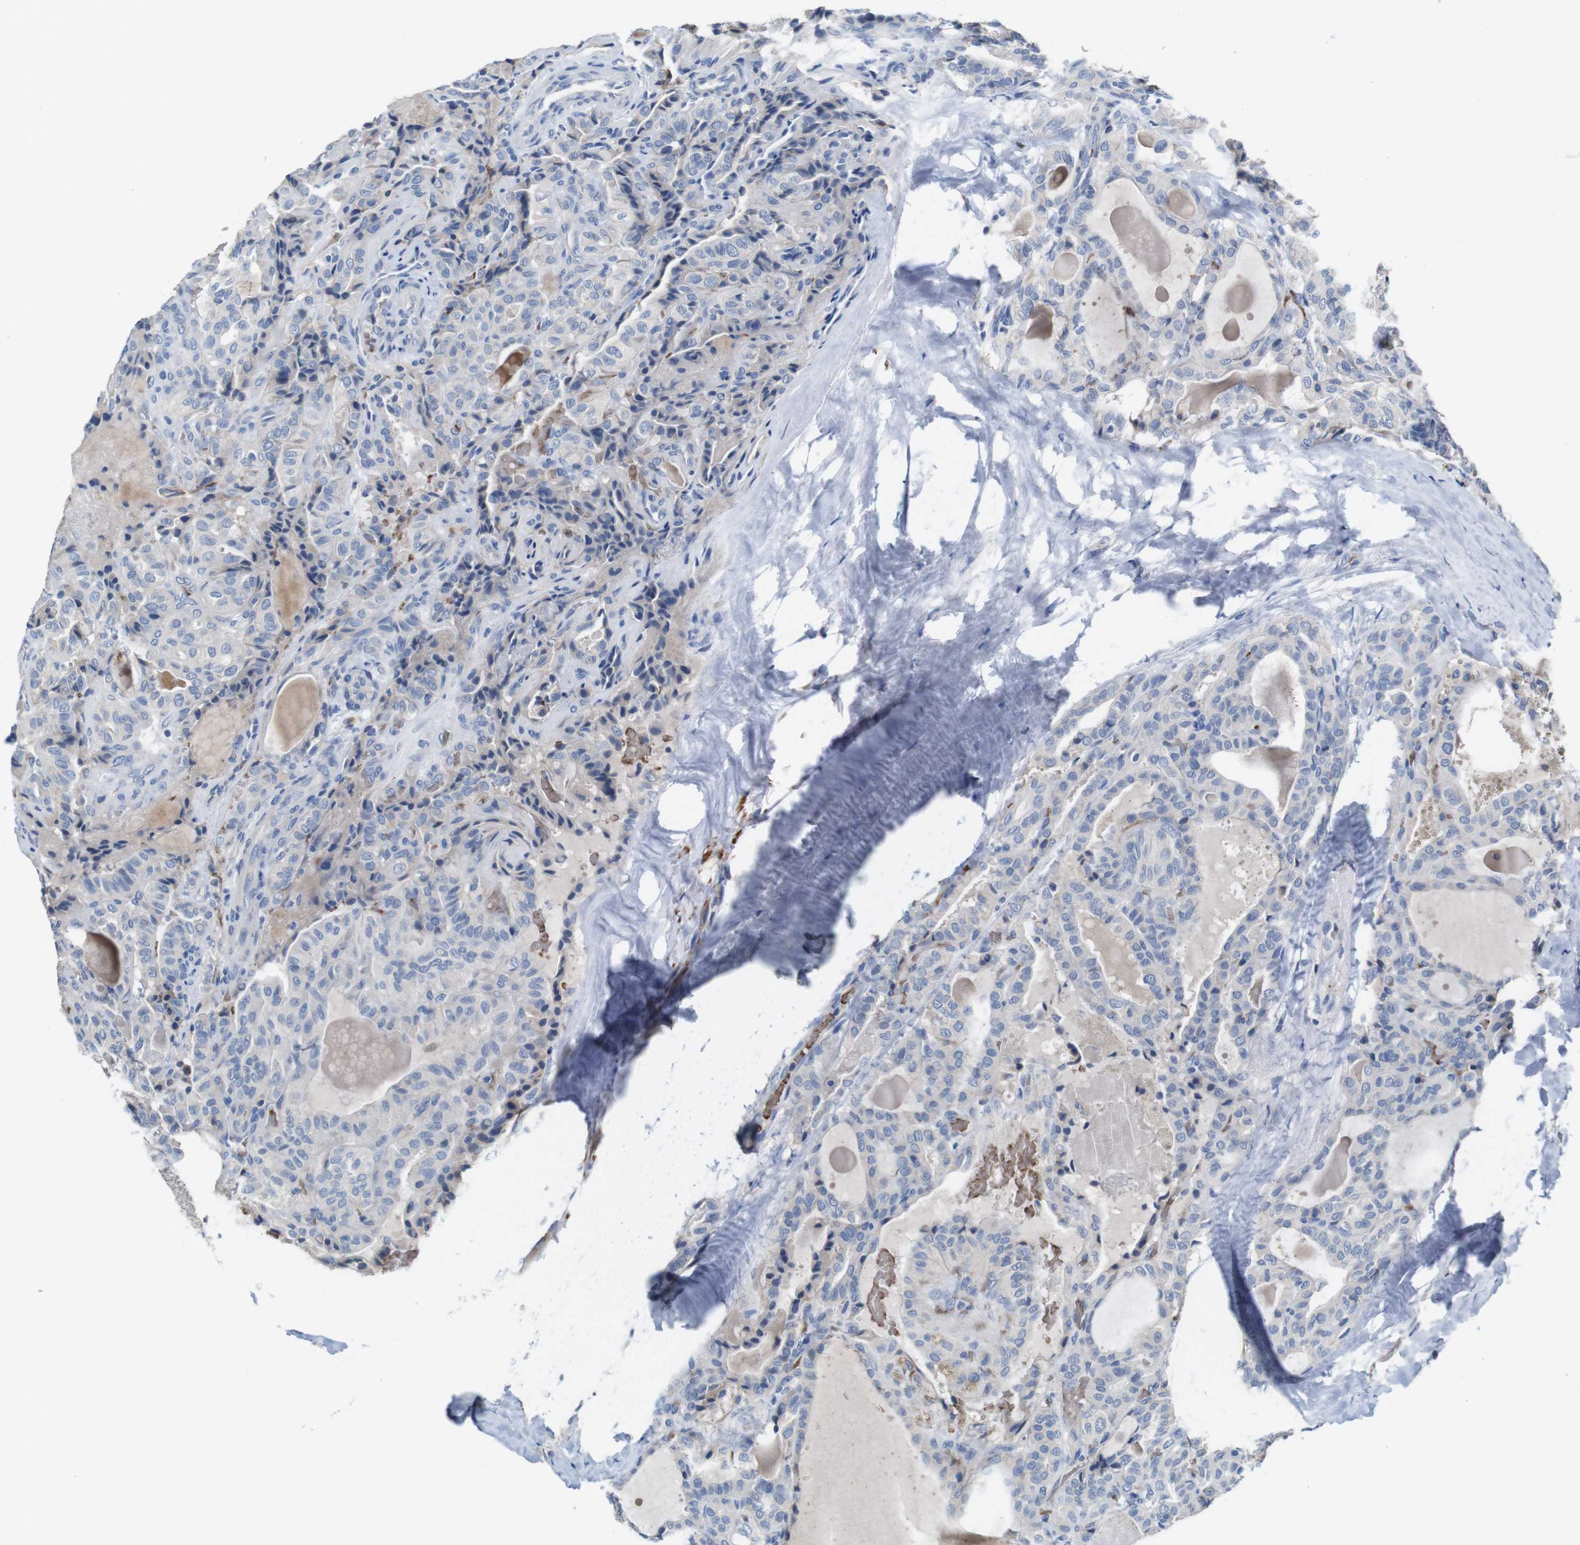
{"staining": {"intensity": "negative", "quantity": "none", "location": "none"}, "tissue": "thyroid cancer", "cell_type": "Tumor cells", "image_type": "cancer", "snomed": [{"axis": "morphology", "description": "Papillary adenocarcinoma, NOS"}, {"axis": "topography", "description": "Thyroid gland"}], "caption": "This image is of papillary adenocarcinoma (thyroid) stained with immunohistochemistry to label a protein in brown with the nuclei are counter-stained blue. There is no expression in tumor cells.", "gene": "IGSF8", "patient": {"sex": "male", "age": 77}}